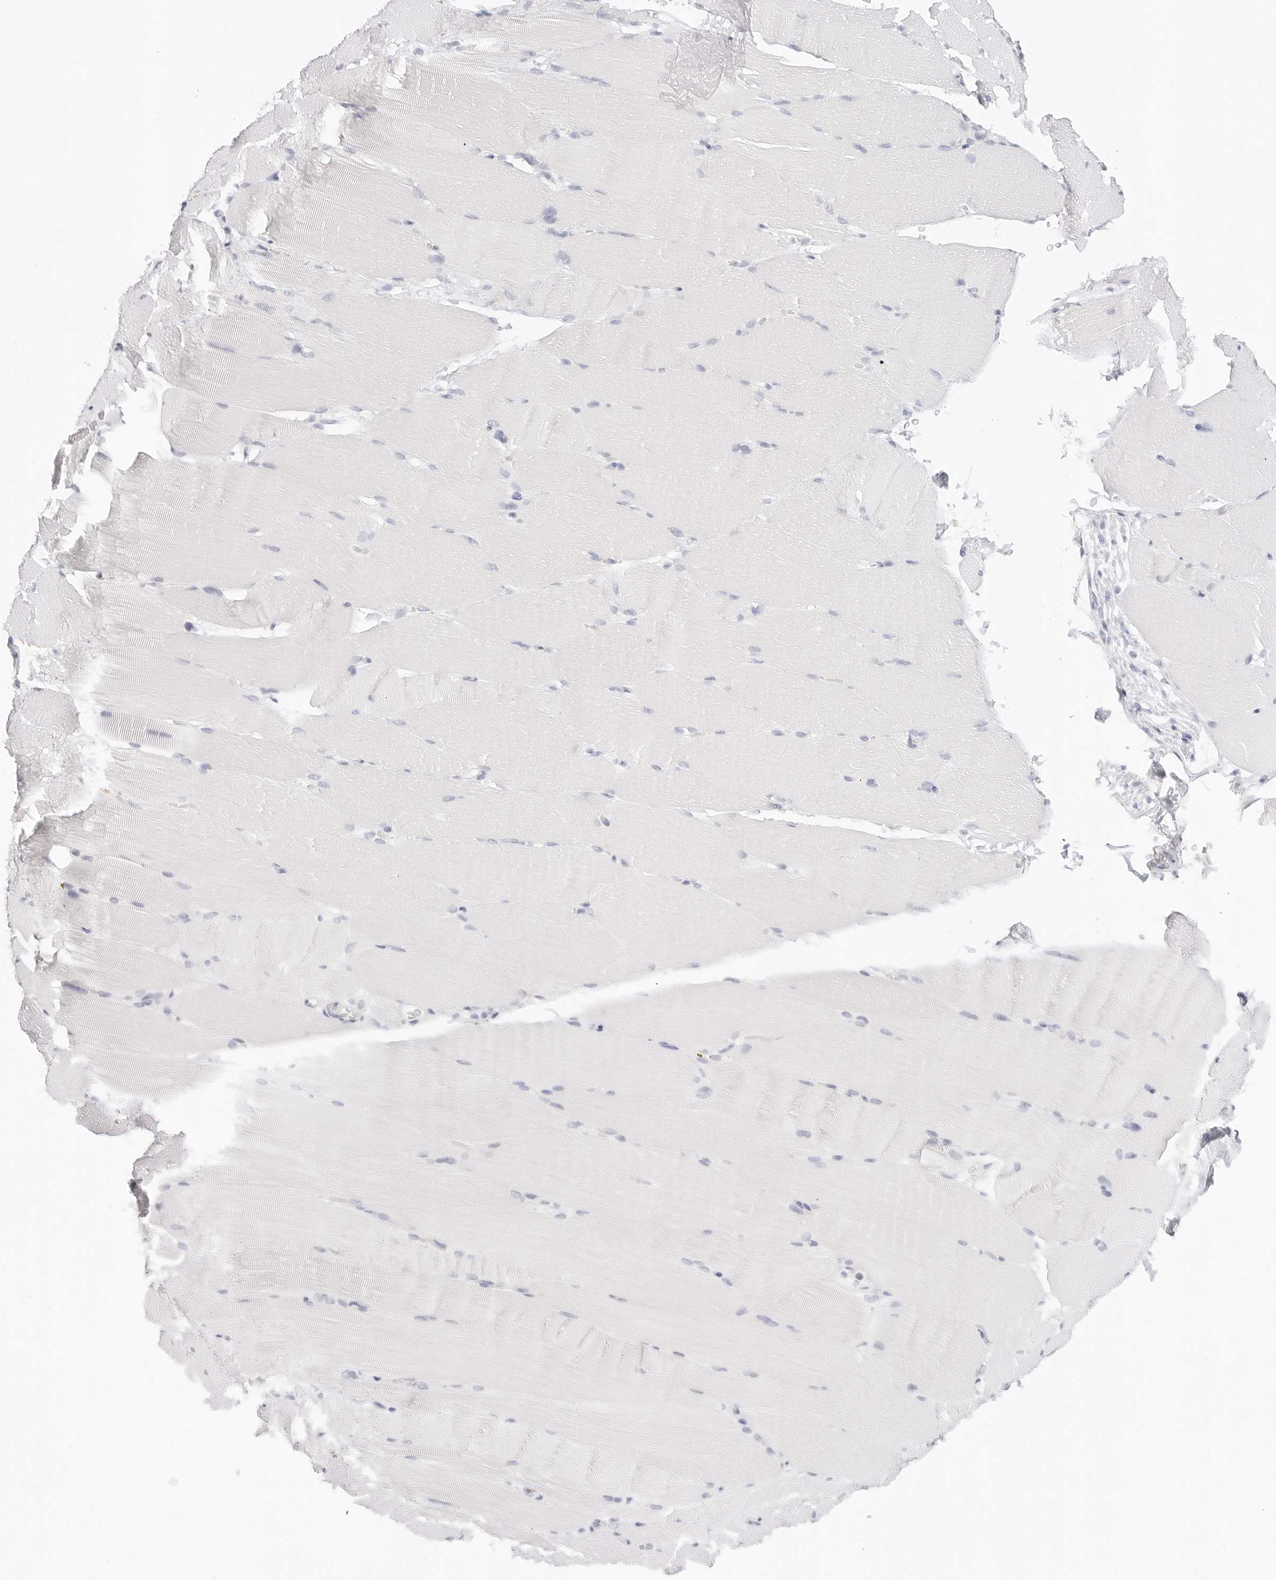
{"staining": {"intensity": "negative", "quantity": "none", "location": "none"}, "tissue": "skeletal muscle", "cell_type": "Myocytes", "image_type": "normal", "snomed": [{"axis": "morphology", "description": "Normal tissue, NOS"}, {"axis": "topography", "description": "Skeletal muscle"}, {"axis": "topography", "description": "Parathyroid gland"}], "caption": "Immunohistochemistry photomicrograph of benign skeletal muscle: skeletal muscle stained with DAB (3,3'-diaminobenzidine) displays no significant protein staining in myocytes.", "gene": "TFF2", "patient": {"sex": "female", "age": 37}}